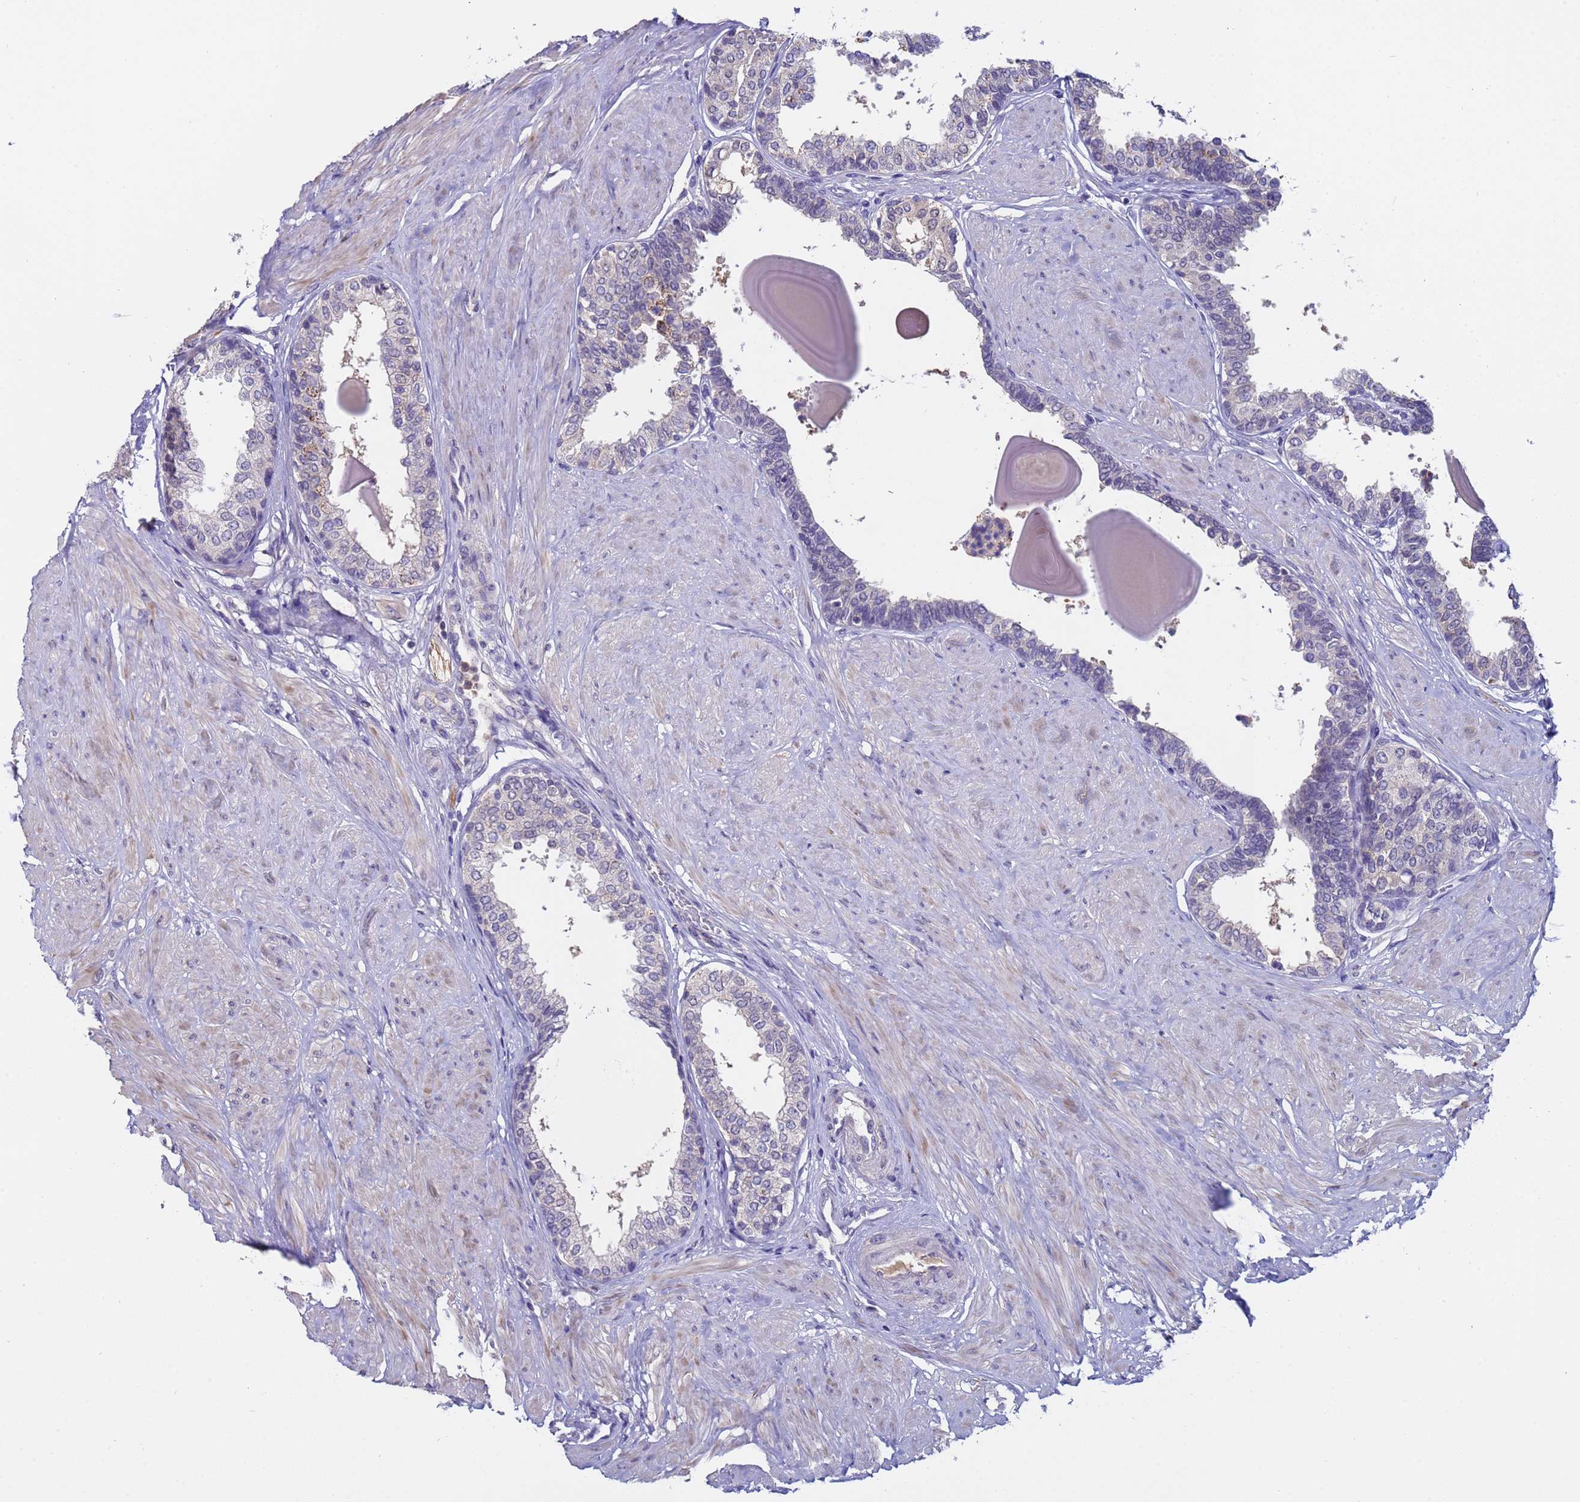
{"staining": {"intensity": "moderate", "quantity": "25%-75%", "location": "cytoplasmic/membranous"}, "tissue": "prostate", "cell_type": "Glandular cells", "image_type": "normal", "snomed": [{"axis": "morphology", "description": "Normal tissue, NOS"}, {"axis": "topography", "description": "Prostate"}], "caption": "Moderate cytoplasmic/membranous protein expression is present in approximately 25%-75% of glandular cells in prostate.", "gene": "ZNF248", "patient": {"sex": "male", "age": 48}}